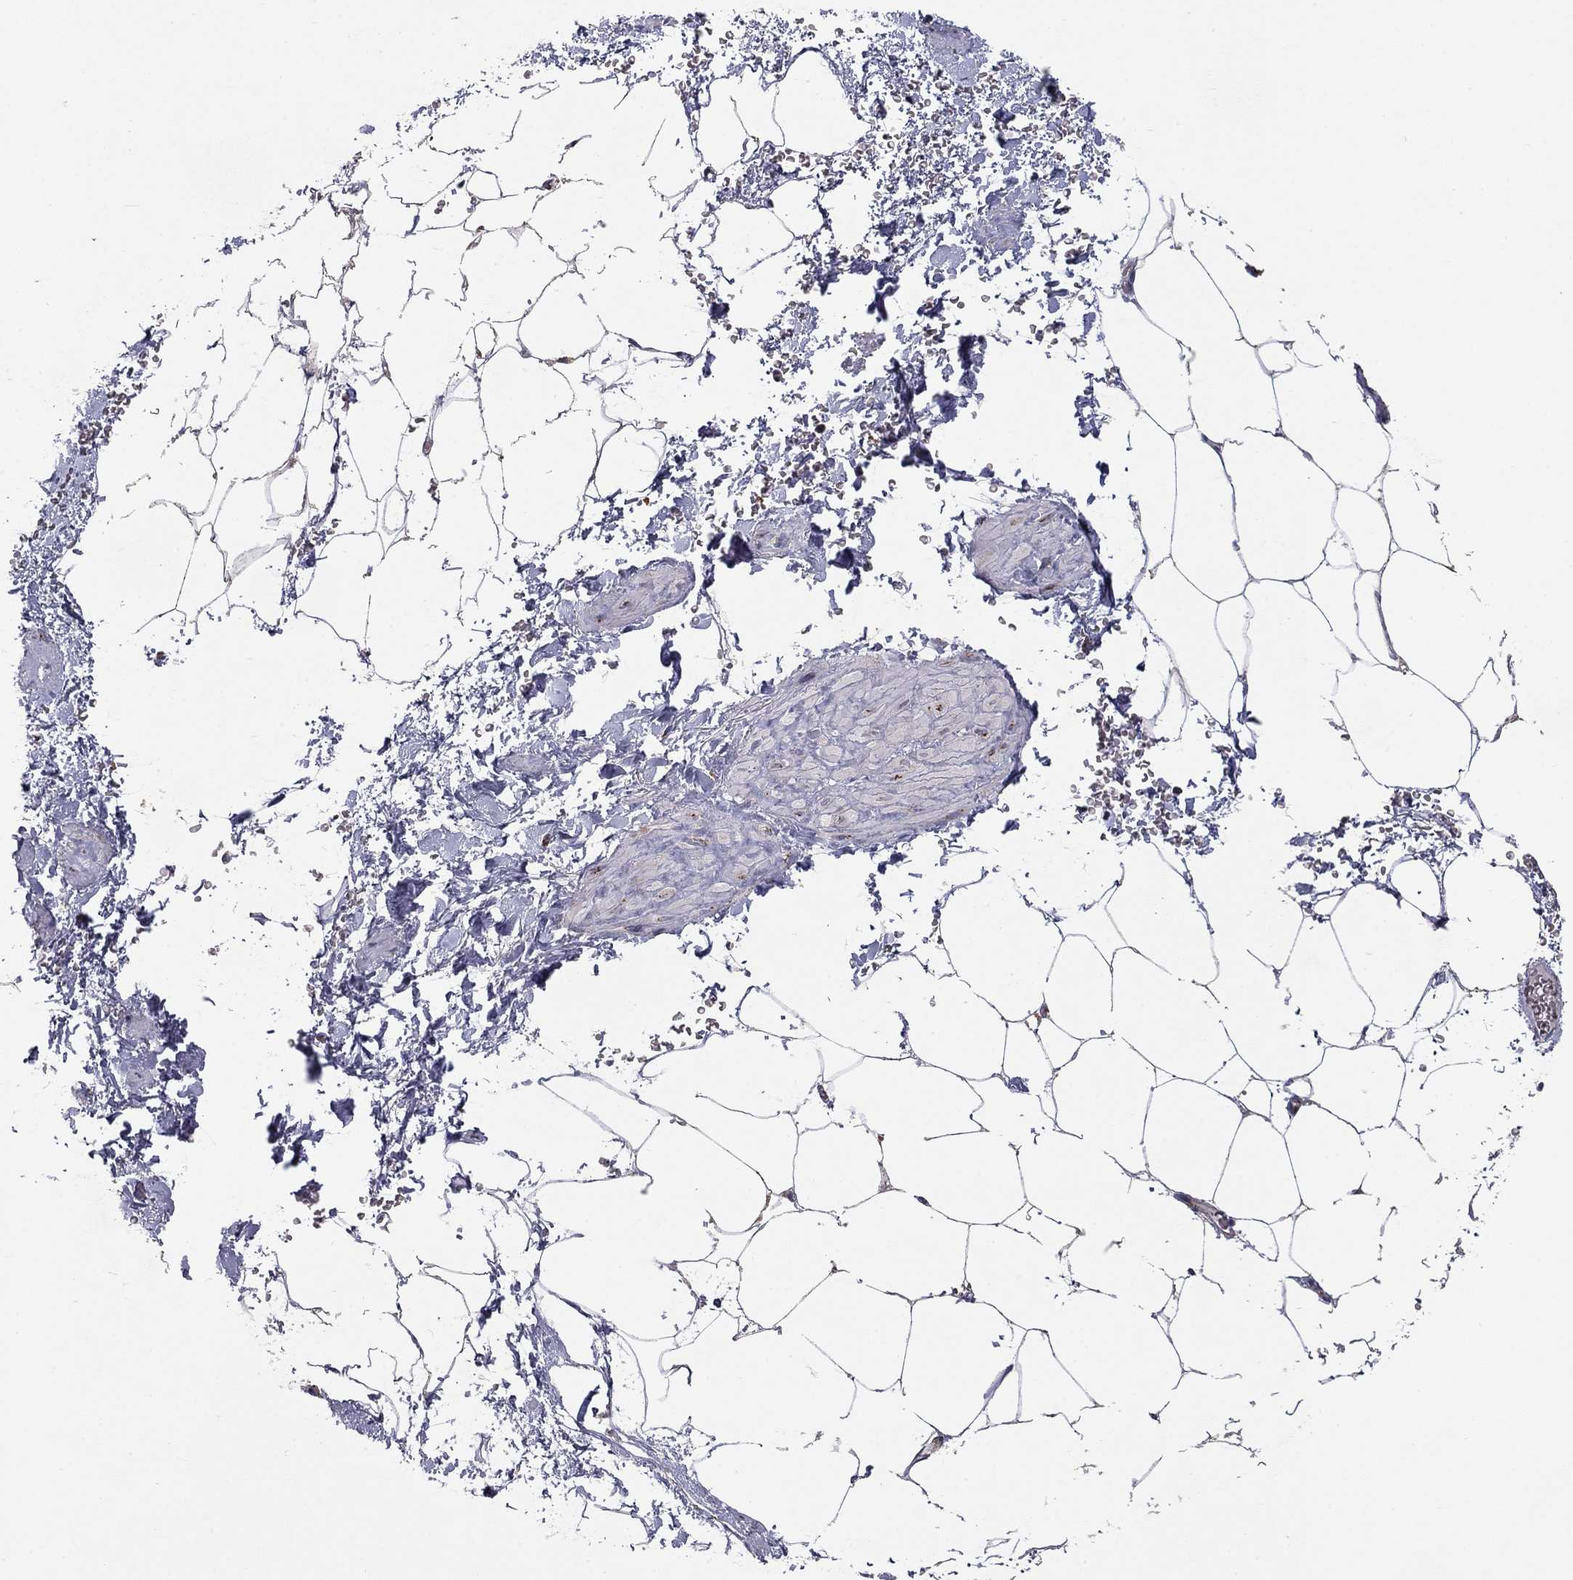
{"staining": {"intensity": "negative", "quantity": "none", "location": "none"}, "tissue": "adipose tissue", "cell_type": "Adipocytes", "image_type": "normal", "snomed": [{"axis": "morphology", "description": "Normal tissue, NOS"}, {"axis": "topography", "description": "Soft tissue"}, {"axis": "topography", "description": "Adipose tissue"}, {"axis": "topography", "description": "Vascular tissue"}, {"axis": "topography", "description": "Peripheral nerve tissue"}], "caption": "Immunohistochemistry (IHC) of normal adipose tissue shows no expression in adipocytes.", "gene": "YIF1A", "patient": {"sex": "male", "age": 68}}